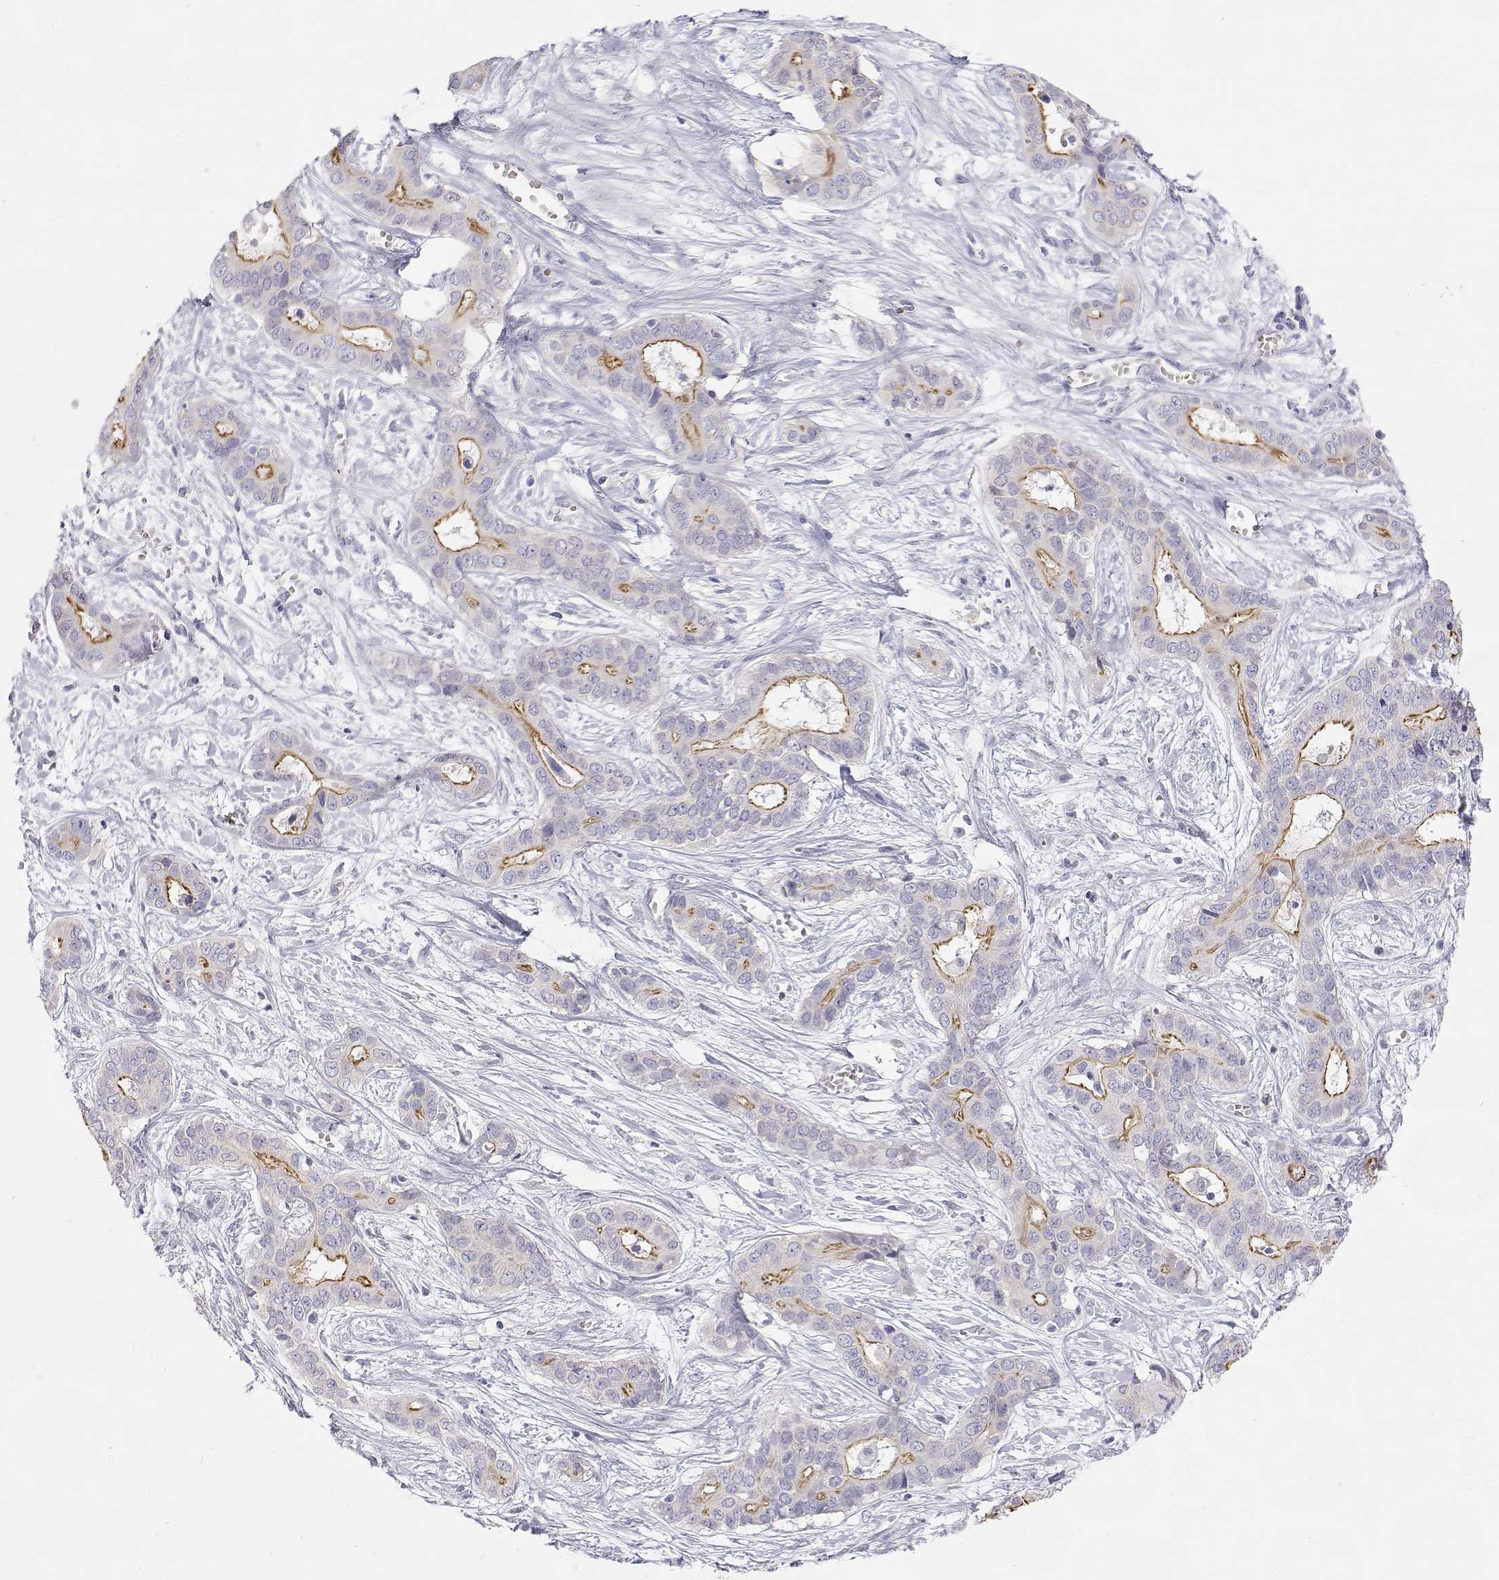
{"staining": {"intensity": "moderate", "quantity": "25%-75%", "location": "cytoplasmic/membranous"}, "tissue": "liver cancer", "cell_type": "Tumor cells", "image_type": "cancer", "snomed": [{"axis": "morphology", "description": "Normal tissue, NOS"}, {"axis": "morphology", "description": "Cholangiocarcinoma"}, {"axis": "topography", "description": "Liver"}, {"axis": "topography", "description": "Peripheral nerve tissue"}], "caption": "Protein staining displays moderate cytoplasmic/membranous positivity in approximately 25%-75% of tumor cells in liver cholangiocarcinoma.", "gene": "MISP", "patient": {"sex": "female", "age": 73}}